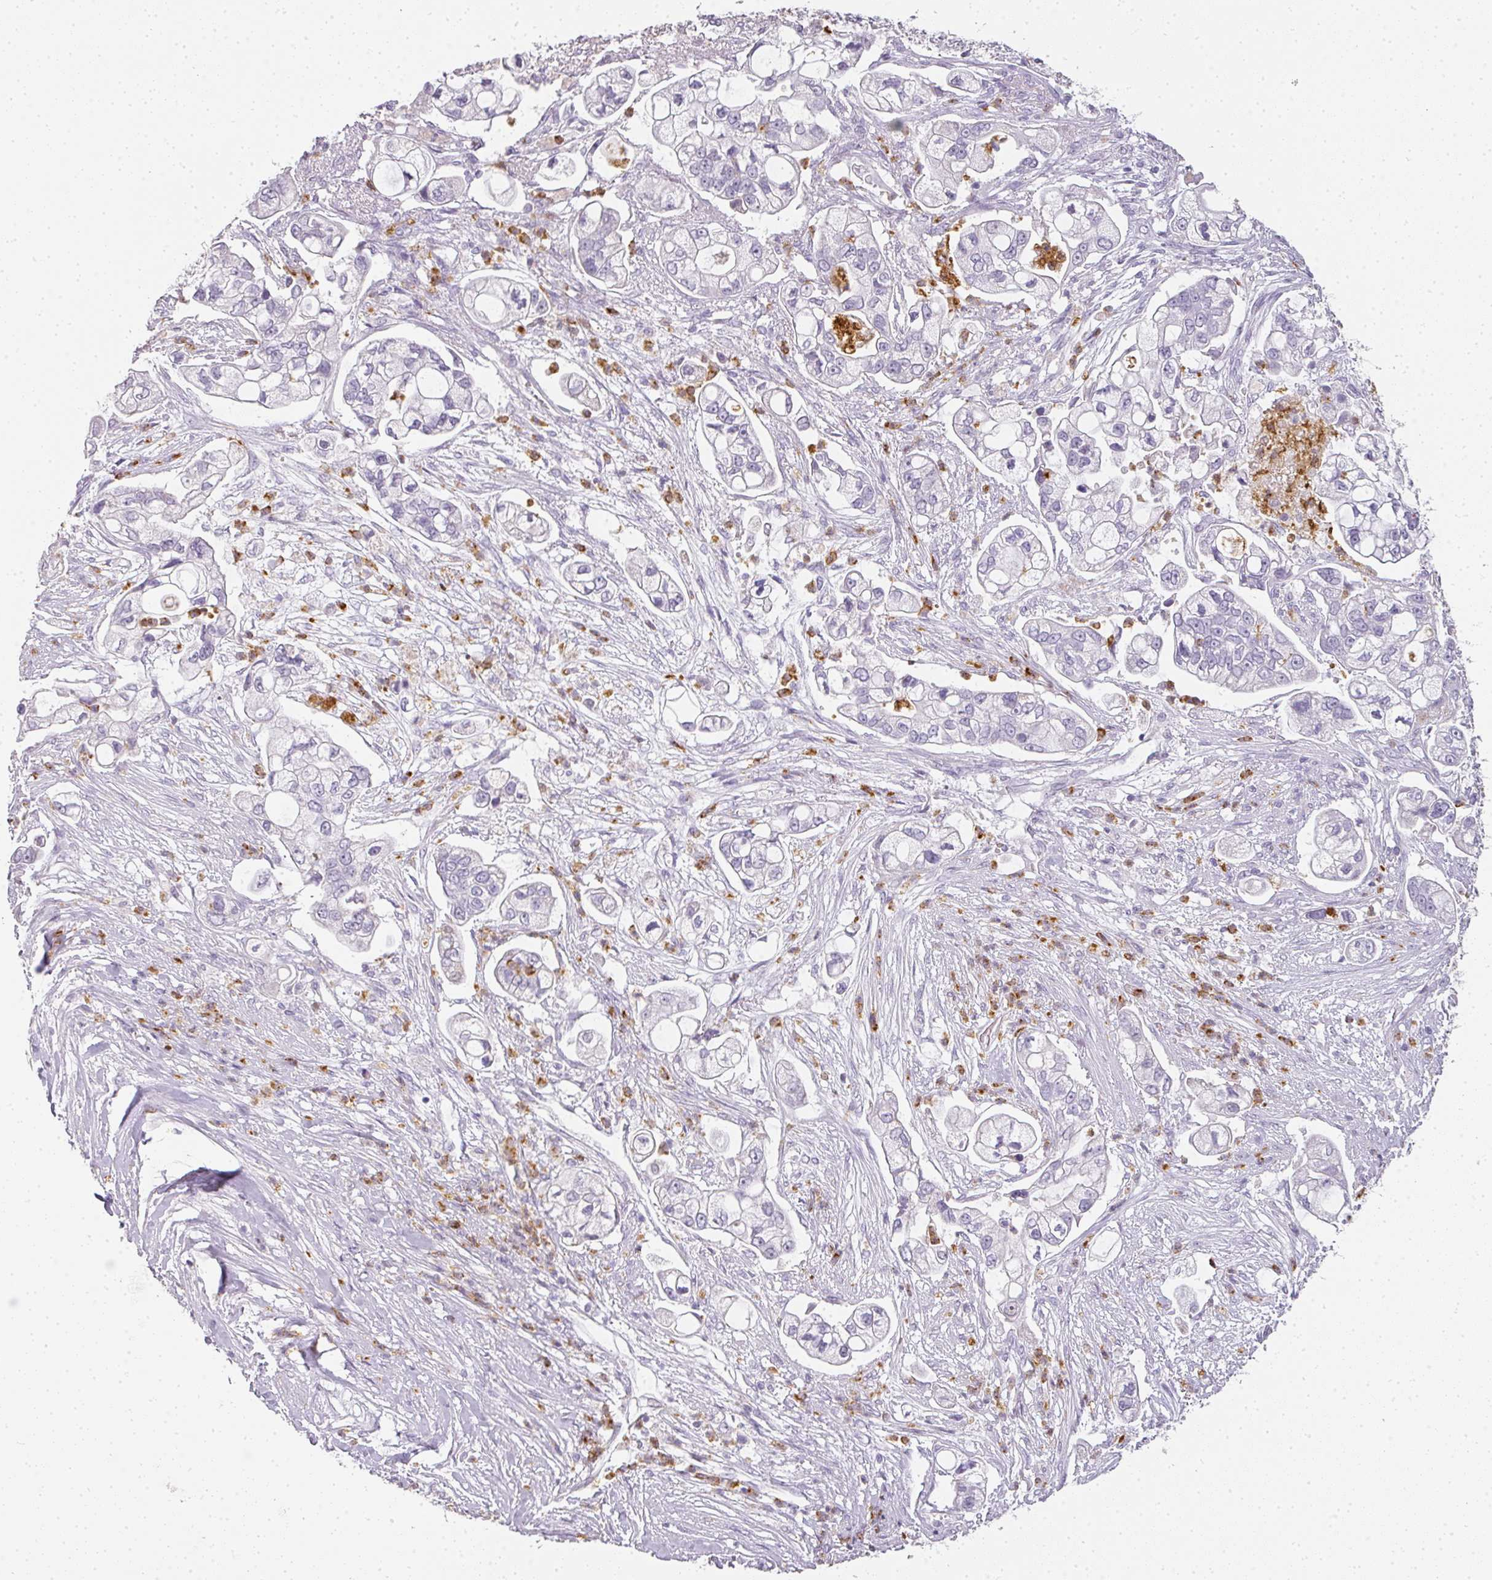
{"staining": {"intensity": "negative", "quantity": "none", "location": "none"}, "tissue": "pancreatic cancer", "cell_type": "Tumor cells", "image_type": "cancer", "snomed": [{"axis": "morphology", "description": "Adenocarcinoma, NOS"}, {"axis": "topography", "description": "Pancreas"}], "caption": "The immunohistochemistry (IHC) image has no significant expression in tumor cells of pancreatic cancer (adenocarcinoma) tissue.", "gene": "CAMP", "patient": {"sex": "female", "age": 69}}